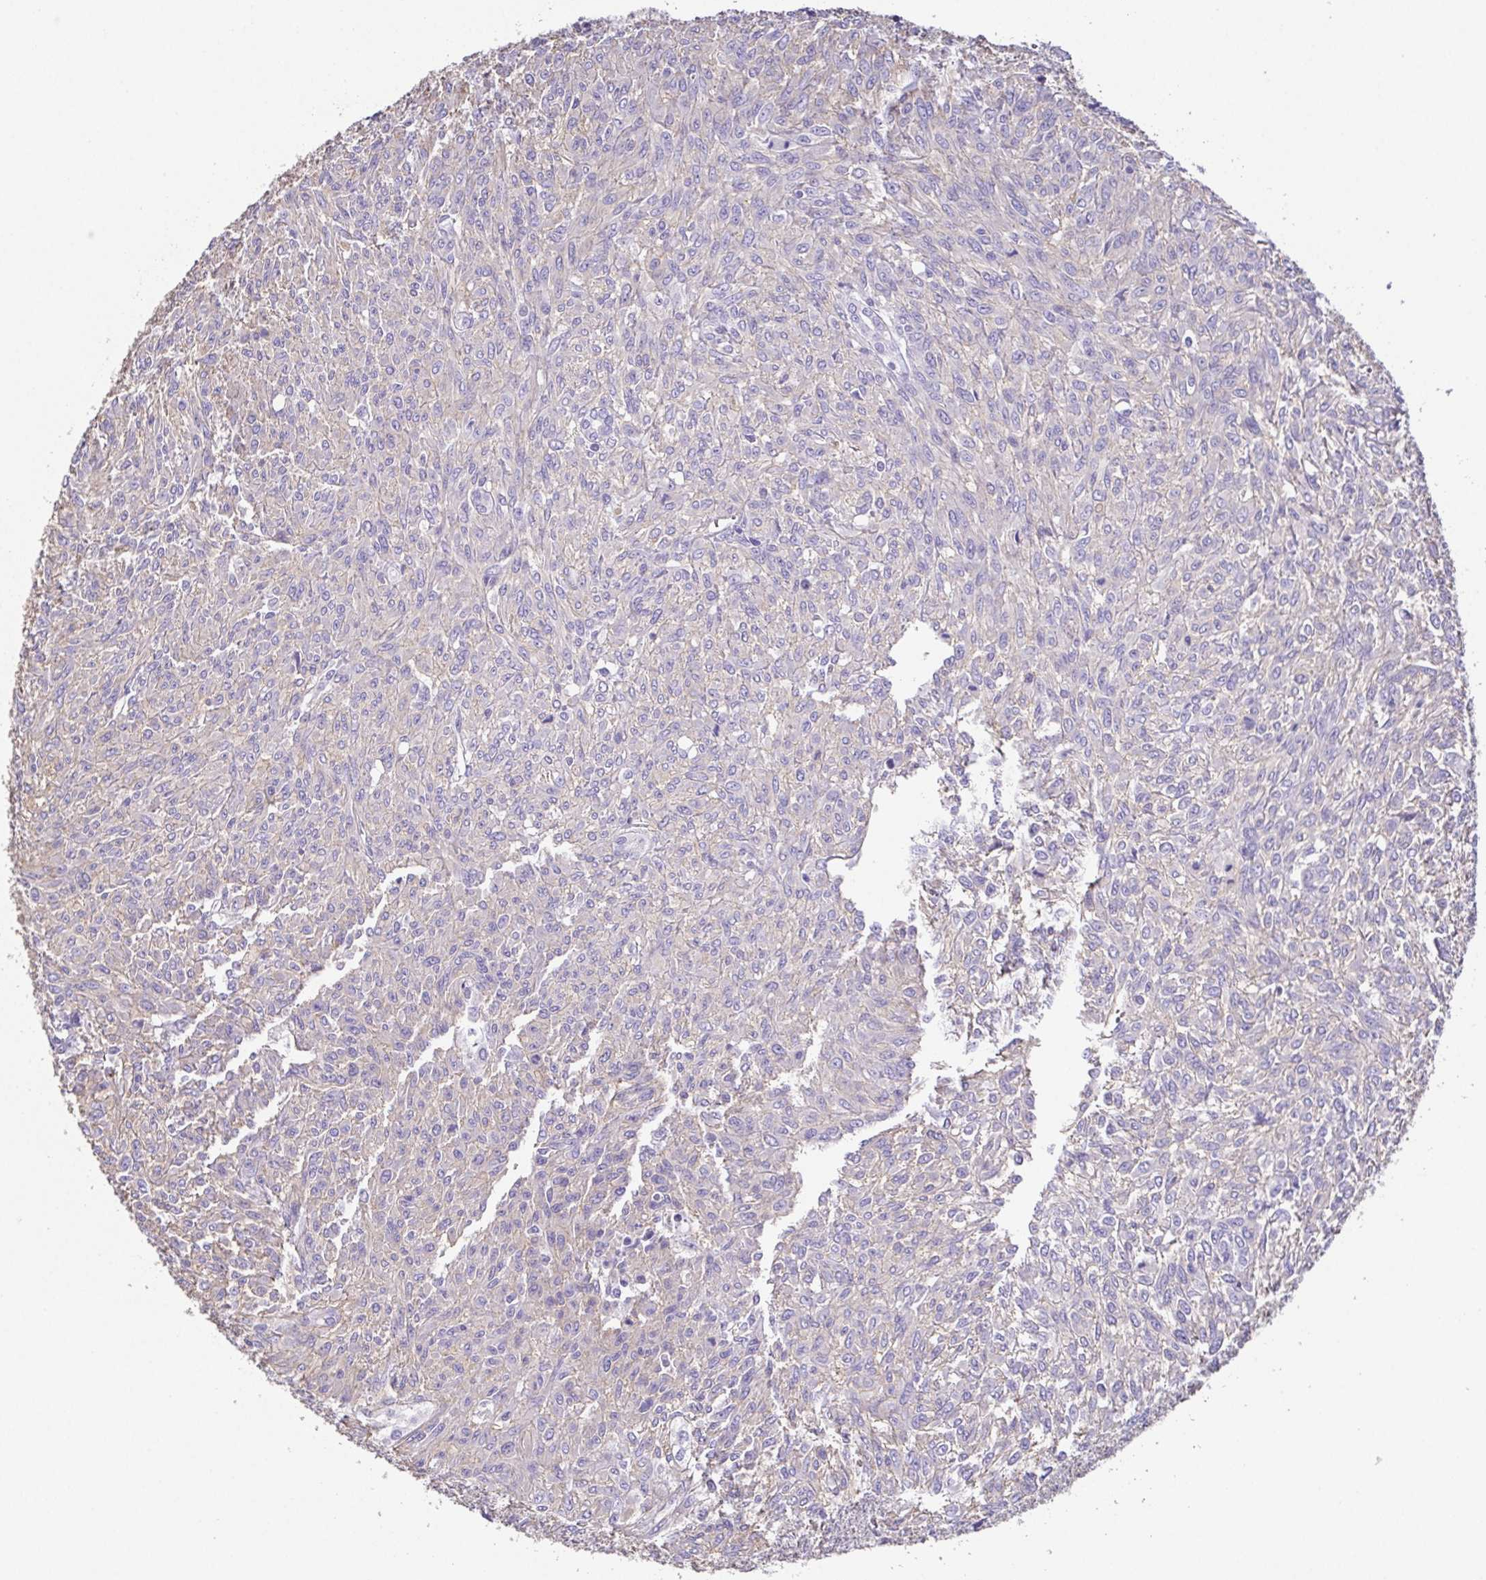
{"staining": {"intensity": "negative", "quantity": "none", "location": "none"}, "tissue": "renal cancer", "cell_type": "Tumor cells", "image_type": "cancer", "snomed": [{"axis": "morphology", "description": "Adenocarcinoma, NOS"}, {"axis": "topography", "description": "Kidney"}], "caption": "Immunohistochemistry histopathology image of neoplastic tissue: human renal cancer (adenocarcinoma) stained with DAB (3,3'-diaminobenzidine) displays no significant protein staining in tumor cells. The staining was performed using DAB to visualize the protein expression in brown, while the nuclei were stained in blue with hematoxylin (Magnification: 20x).", "gene": "MYL6", "patient": {"sex": "male", "age": 58}}